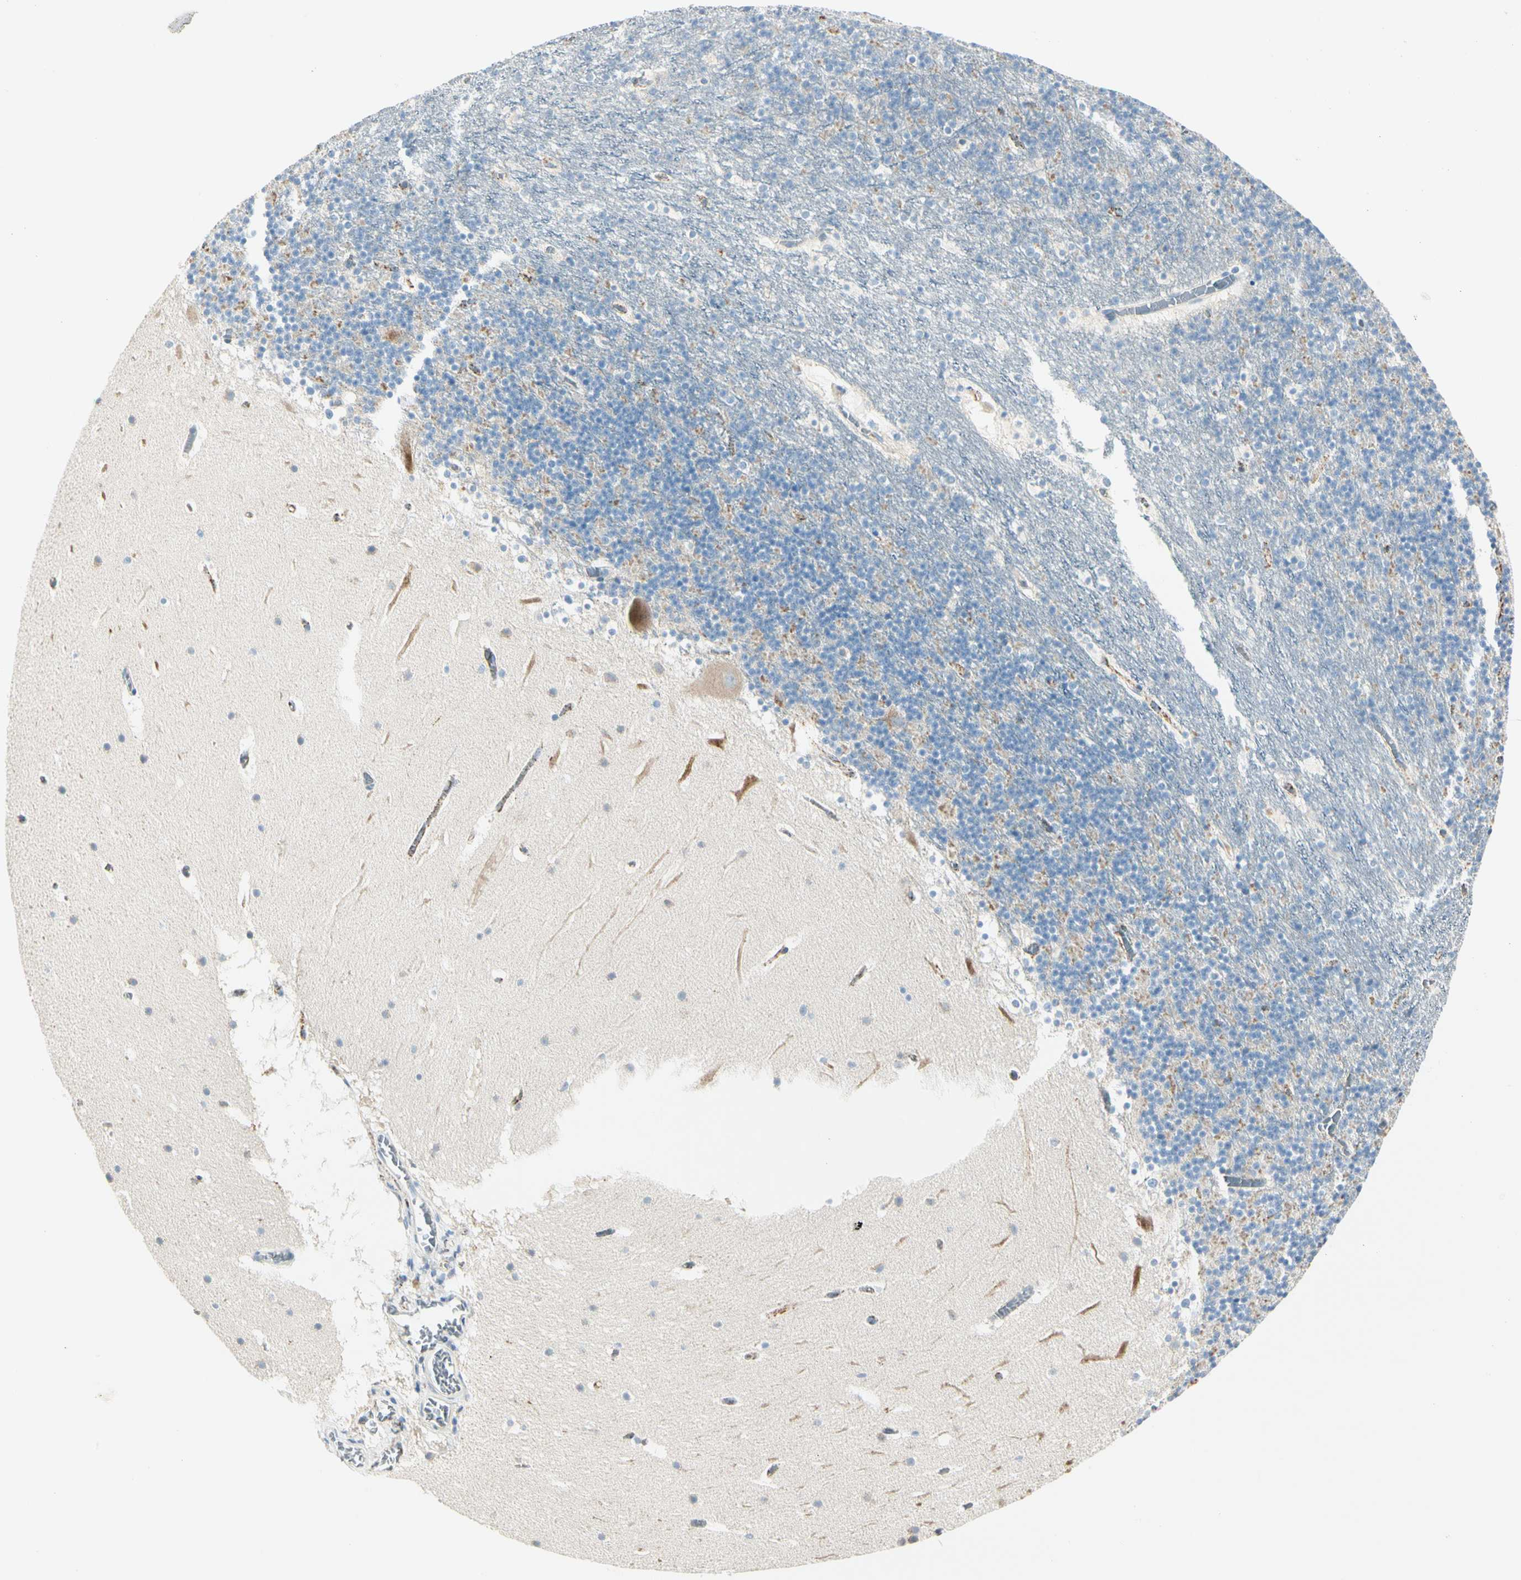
{"staining": {"intensity": "weak", "quantity": "<25%", "location": "cytoplasmic/membranous"}, "tissue": "cerebellum", "cell_type": "Cells in granular layer", "image_type": "normal", "snomed": [{"axis": "morphology", "description": "Normal tissue, NOS"}, {"axis": "topography", "description": "Cerebellum"}], "caption": "Immunohistochemistry (IHC) of normal cerebellum shows no expression in cells in granular layer. (DAB immunohistochemistry (IHC), high magnification).", "gene": "SLC6A15", "patient": {"sex": "male", "age": 45}}